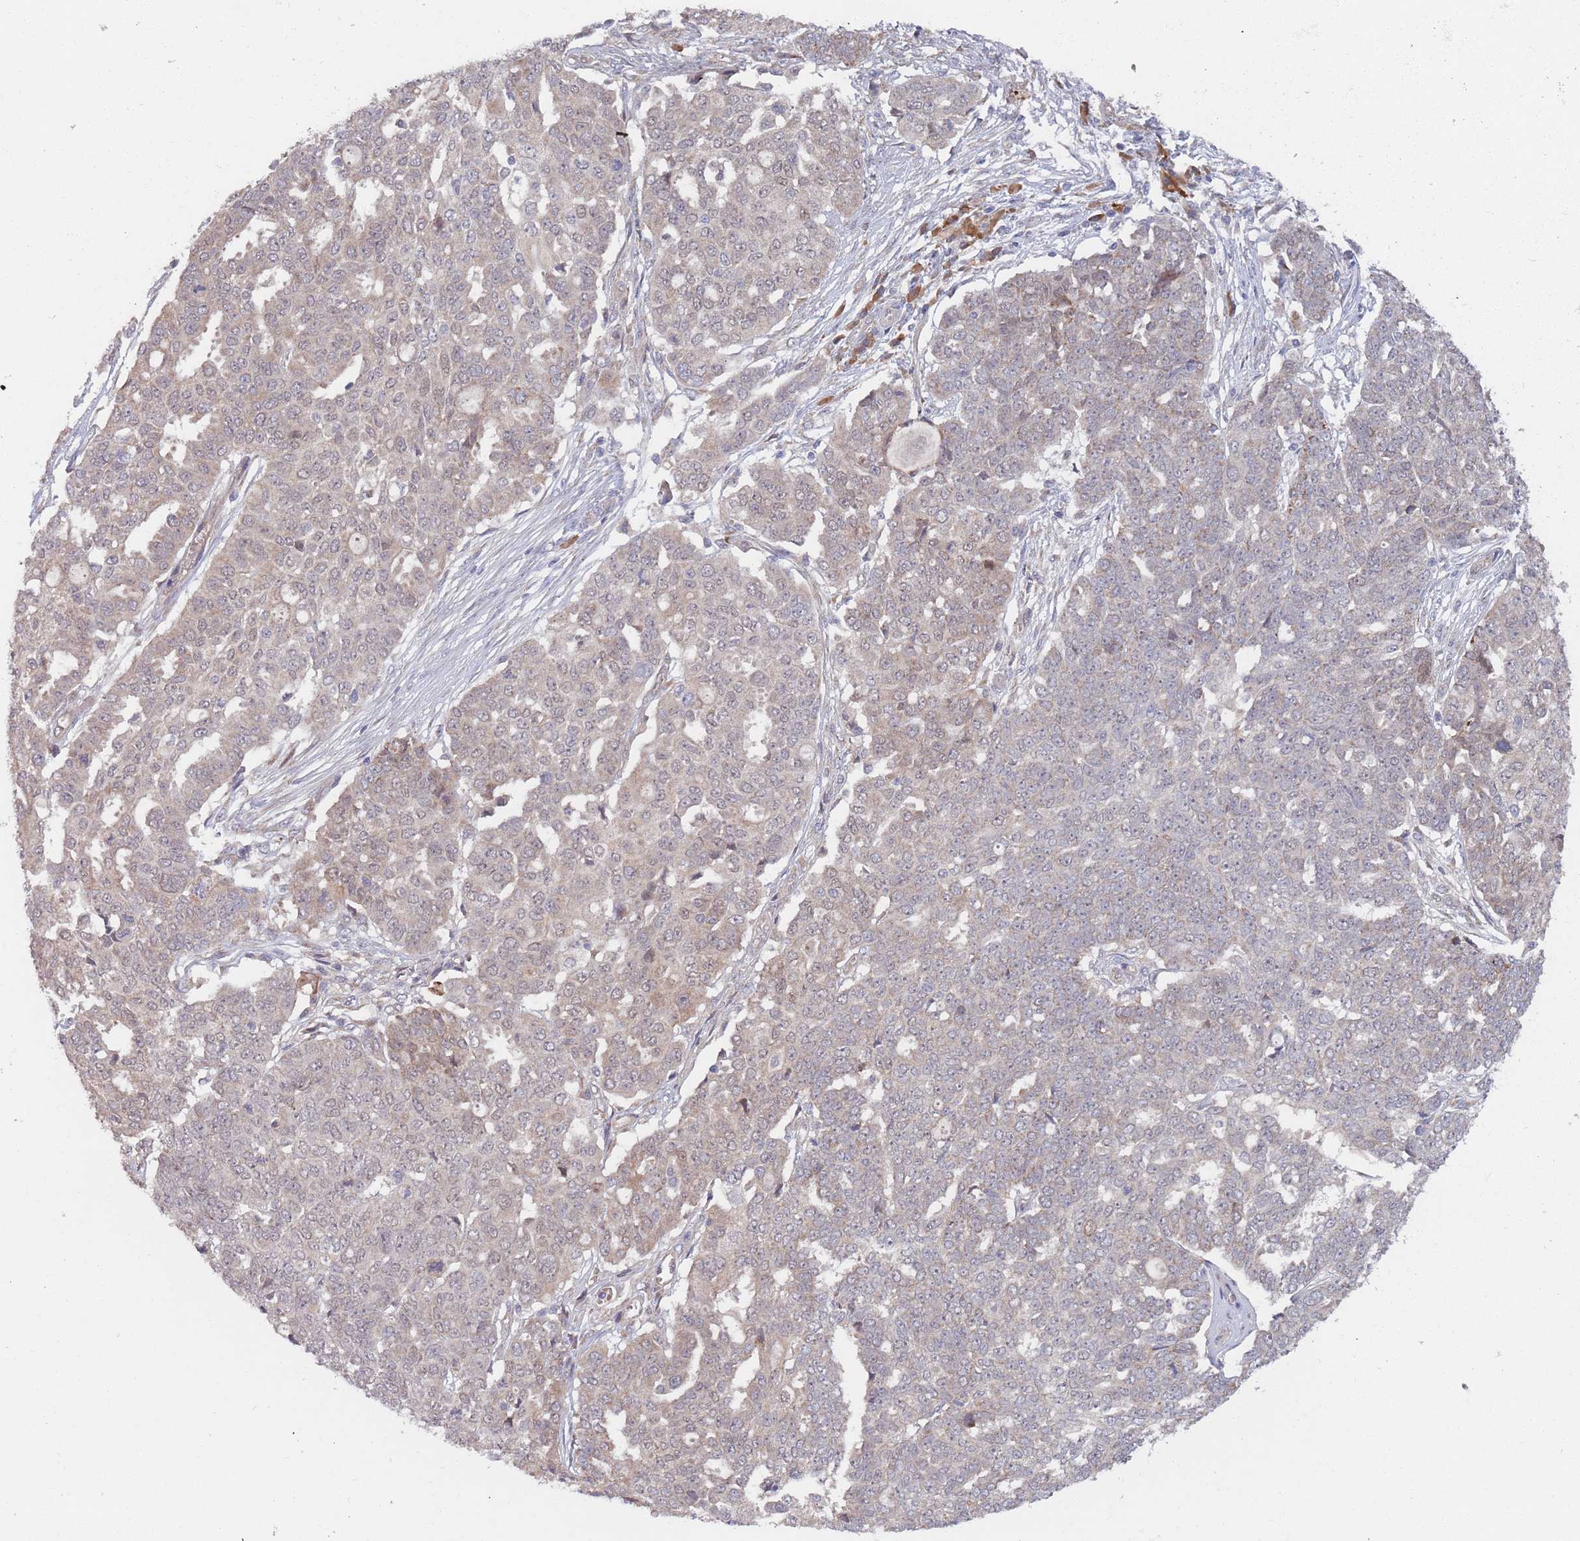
{"staining": {"intensity": "weak", "quantity": "<25%", "location": "cytoplasmic/membranous"}, "tissue": "ovarian cancer", "cell_type": "Tumor cells", "image_type": "cancer", "snomed": [{"axis": "morphology", "description": "Cystadenocarcinoma, serous, NOS"}, {"axis": "topography", "description": "Soft tissue"}, {"axis": "topography", "description": "Ovary"}], "caption": "DAB (3,3'-diaminobenzidine) immunohistochemical staining of human ovarian cancer displays no significant staining in tumor cells. Nuclei are stained in blue.", "gene": "ZNF140", "patient": {"sex": "female", "age": 57}}